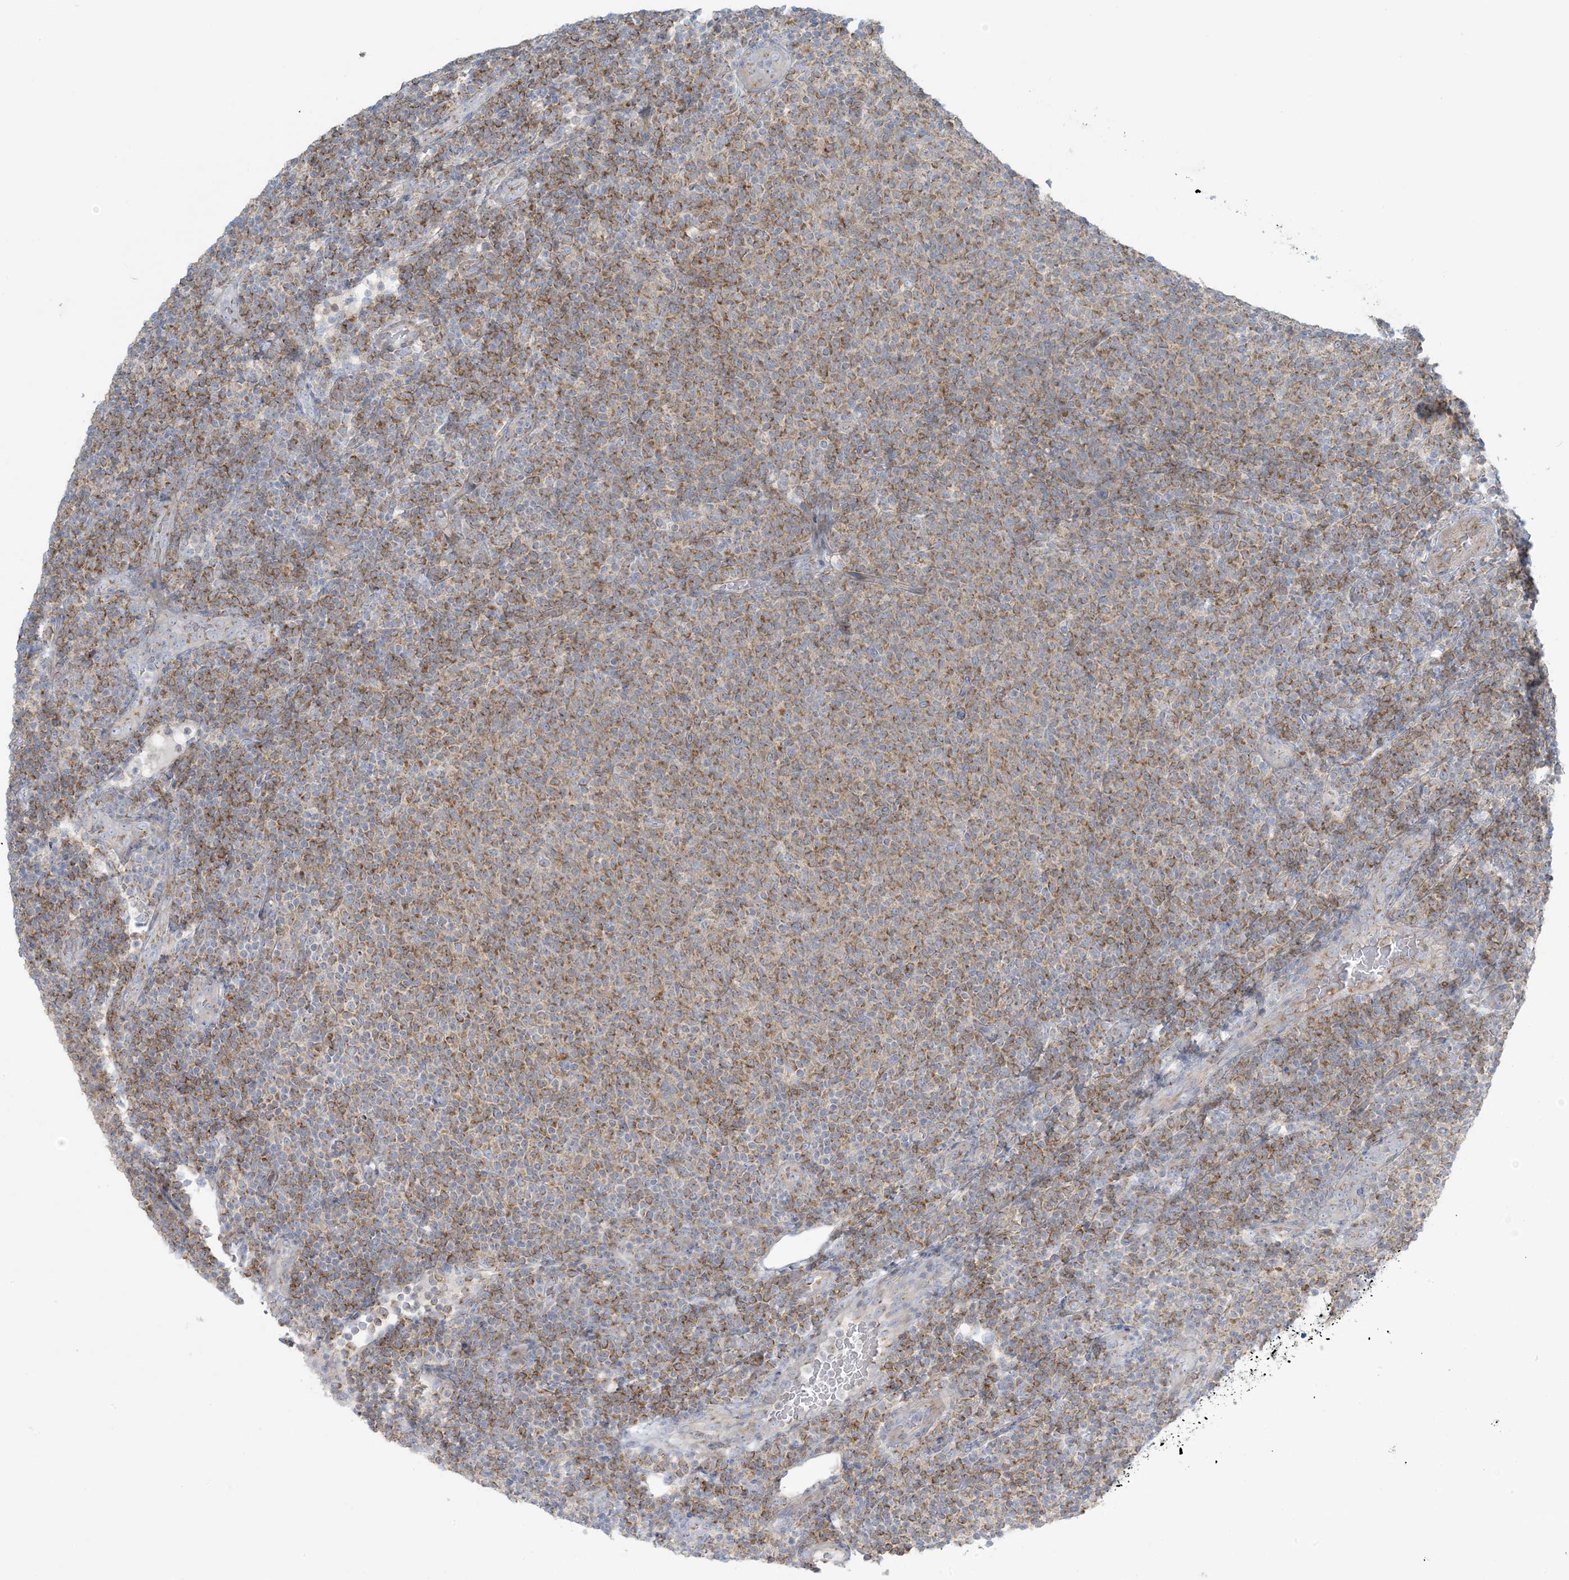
{"staining": {"intensity": "moderate", "quantity": ">75%", "location": "cytoplasmic/membranous"}, "tissue": "lymphoma", "cell_type": "Tumor cells", "image_type": "cancer", "snomed": [{"axis": "morphology", "description": "Malignant lymphoma, non-Hodgkin's type, Low grade"}, {"axis": "topography", "description": "Lymph node"}], "caption": "Low-grade malignant lymphoma, non-Hodgkin's type stained with a brown dye reveals moderate cytoplasmic/membranous positive staining in approximately >75% of tumor cells.", "gene": "AFTPH", "patient": {"sex": "male", "age": 66}}